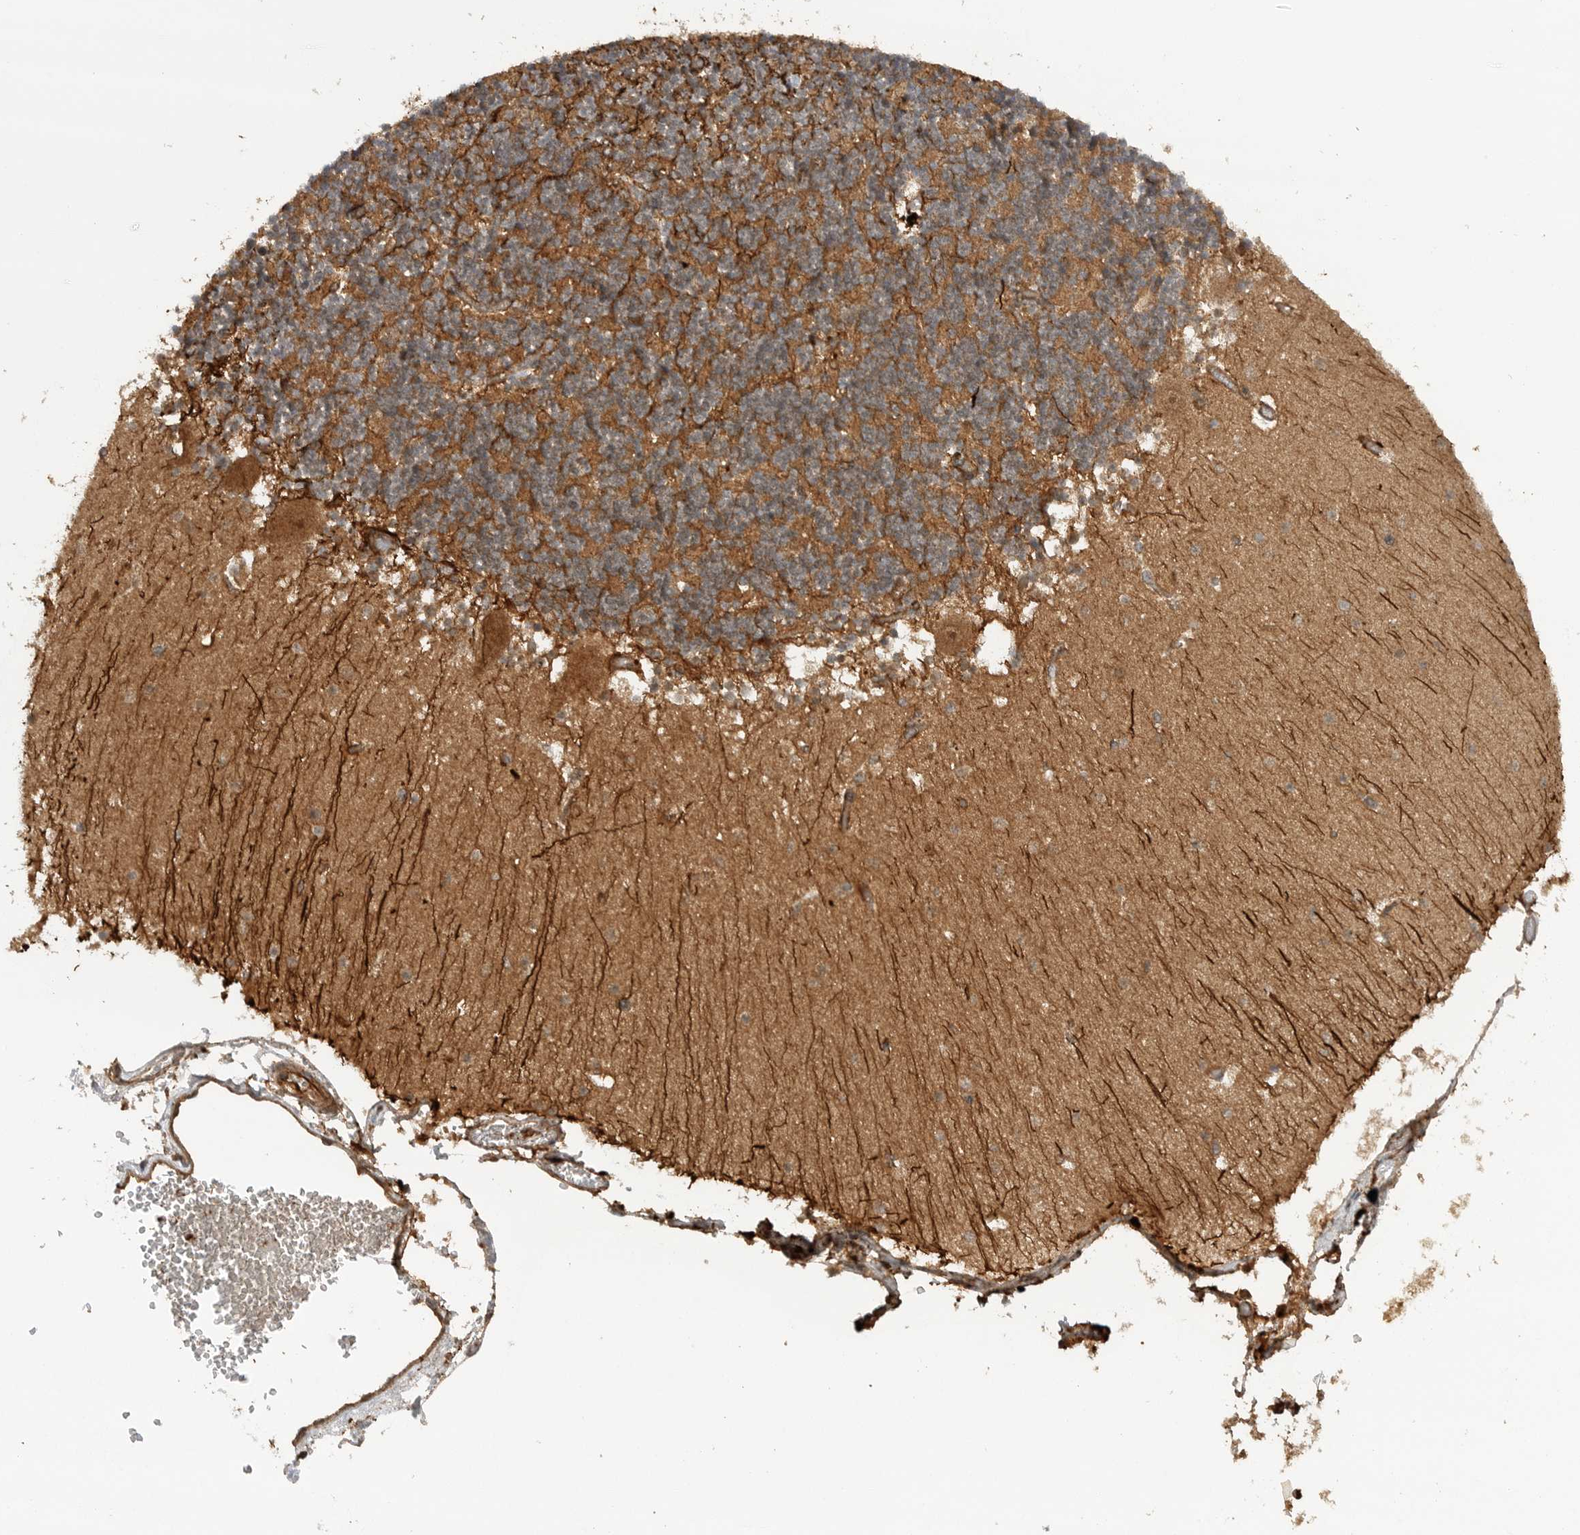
{"staining": {"intensity": "strong", "quantity": ">75%", "location": "cytoplasmic/membranous"}, "tissue": "cerebellum", "cell_type": "Cells in granular layer", "image_type": "normal", "snomed": [{"axis": "morphology", "description": "Normal tissue, NOS"}, {"axis": "topography", "description": "Cerebellum"}], "caption": "A brown stain shows strong cytoplasmic/membranous staining of a protein in cells in granular layer of benign cerebellum.", "gene": "PRDX4", "patient": {"sex": "female", "age": 28}}